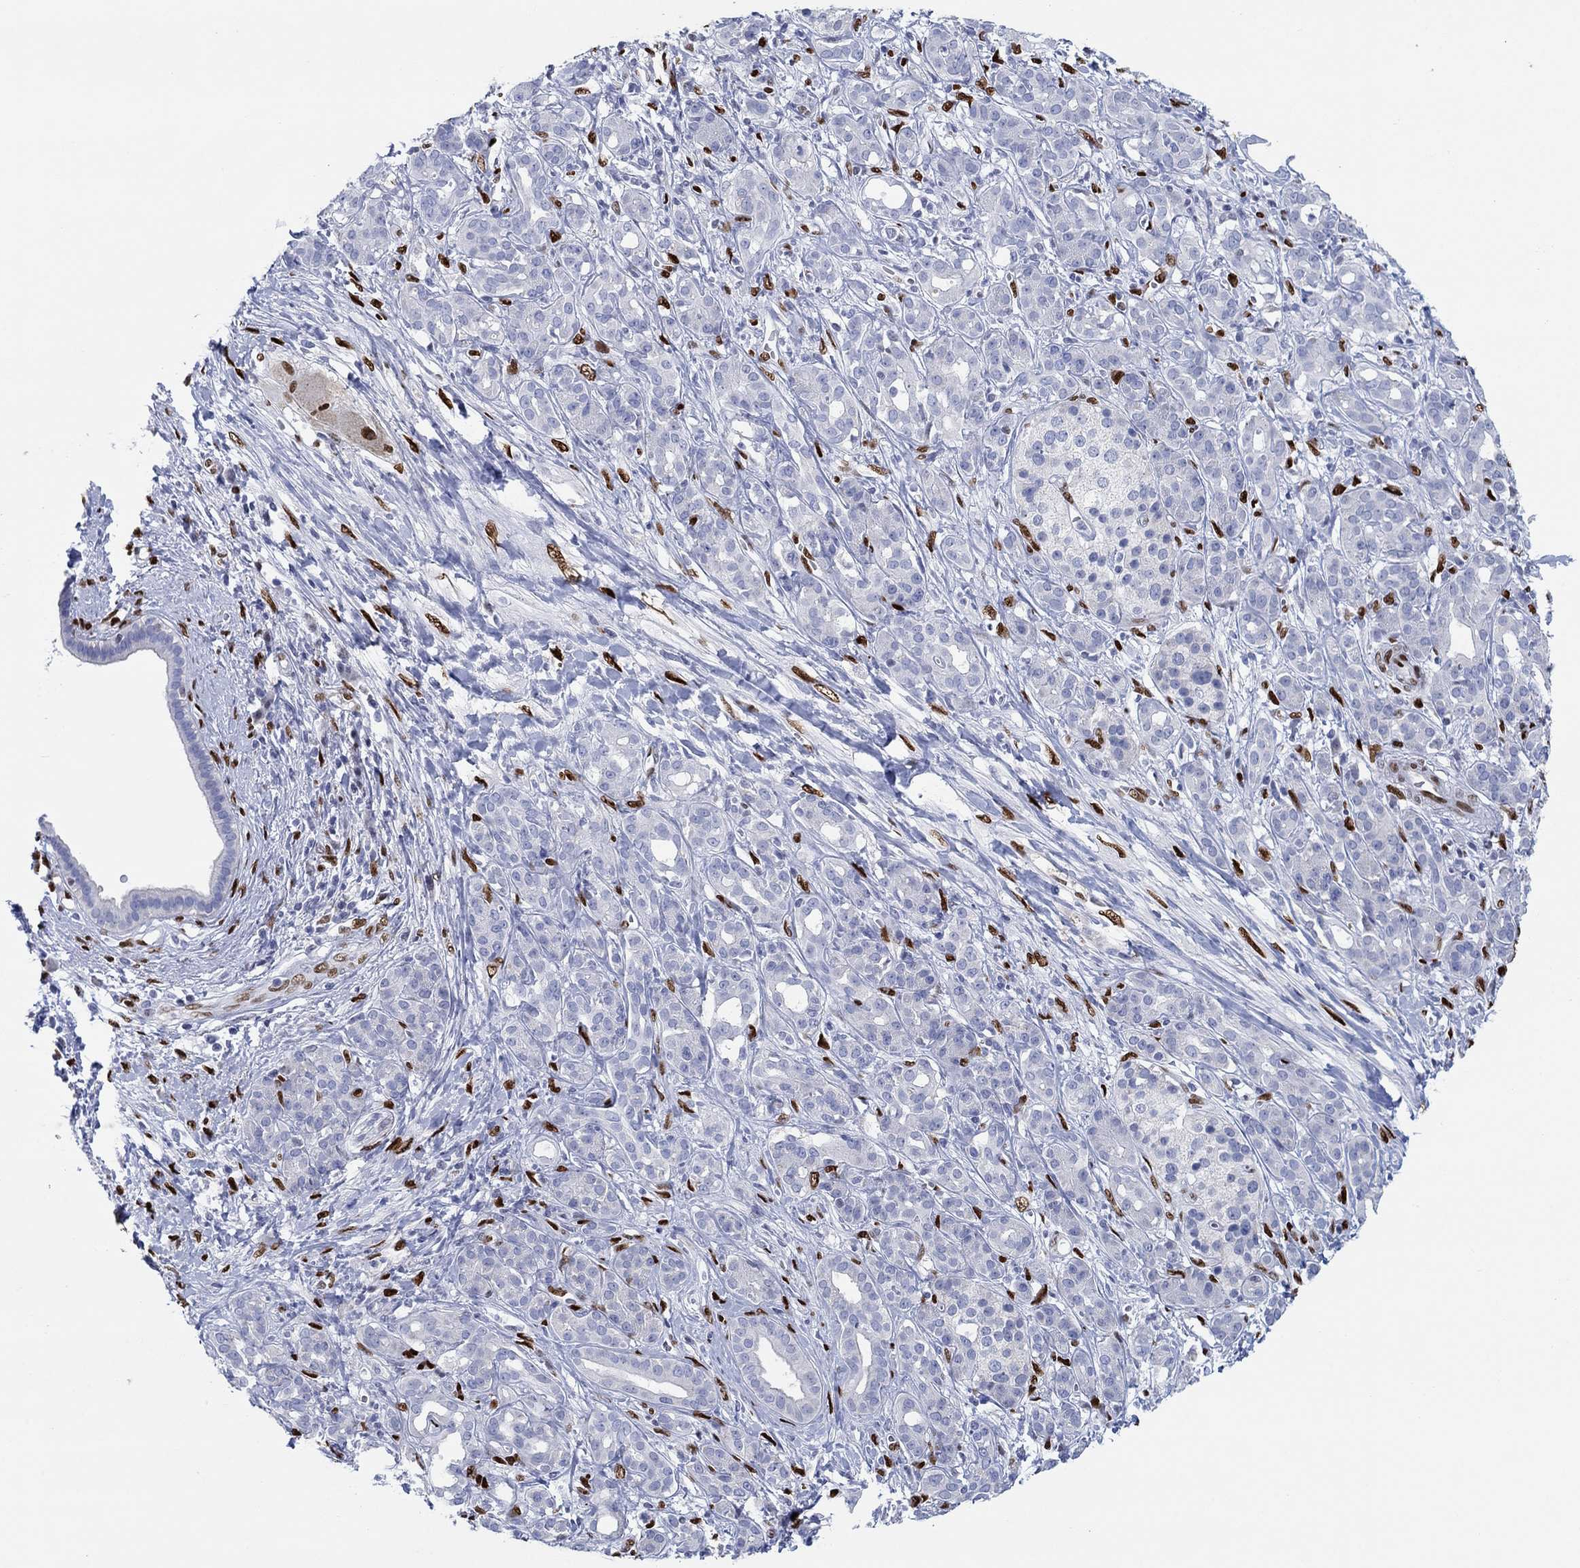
{"staining": {"intensity": "negative", "quantity": "none", "location": "none"}, "tissue": "pancreatic cancer", "cell_type": "Tumor cells", "image_type": "cancer", "snomed": [{"axis": "morphology", "description": "Adenocarcinoma, NOS"}, {"axis": "topography", "description": "Pancreas"}], "caption": "This is a histopathology image of immunohistochemistry (IHC) staining of pancreatic adenocarcinoma, which shows no staining in tumor cells. (DAB immunohistochemistry (IHC) with hematoxylin counter stain).", "gene": "ZEB1", "patient": {"sex": "male", "age": 61}}